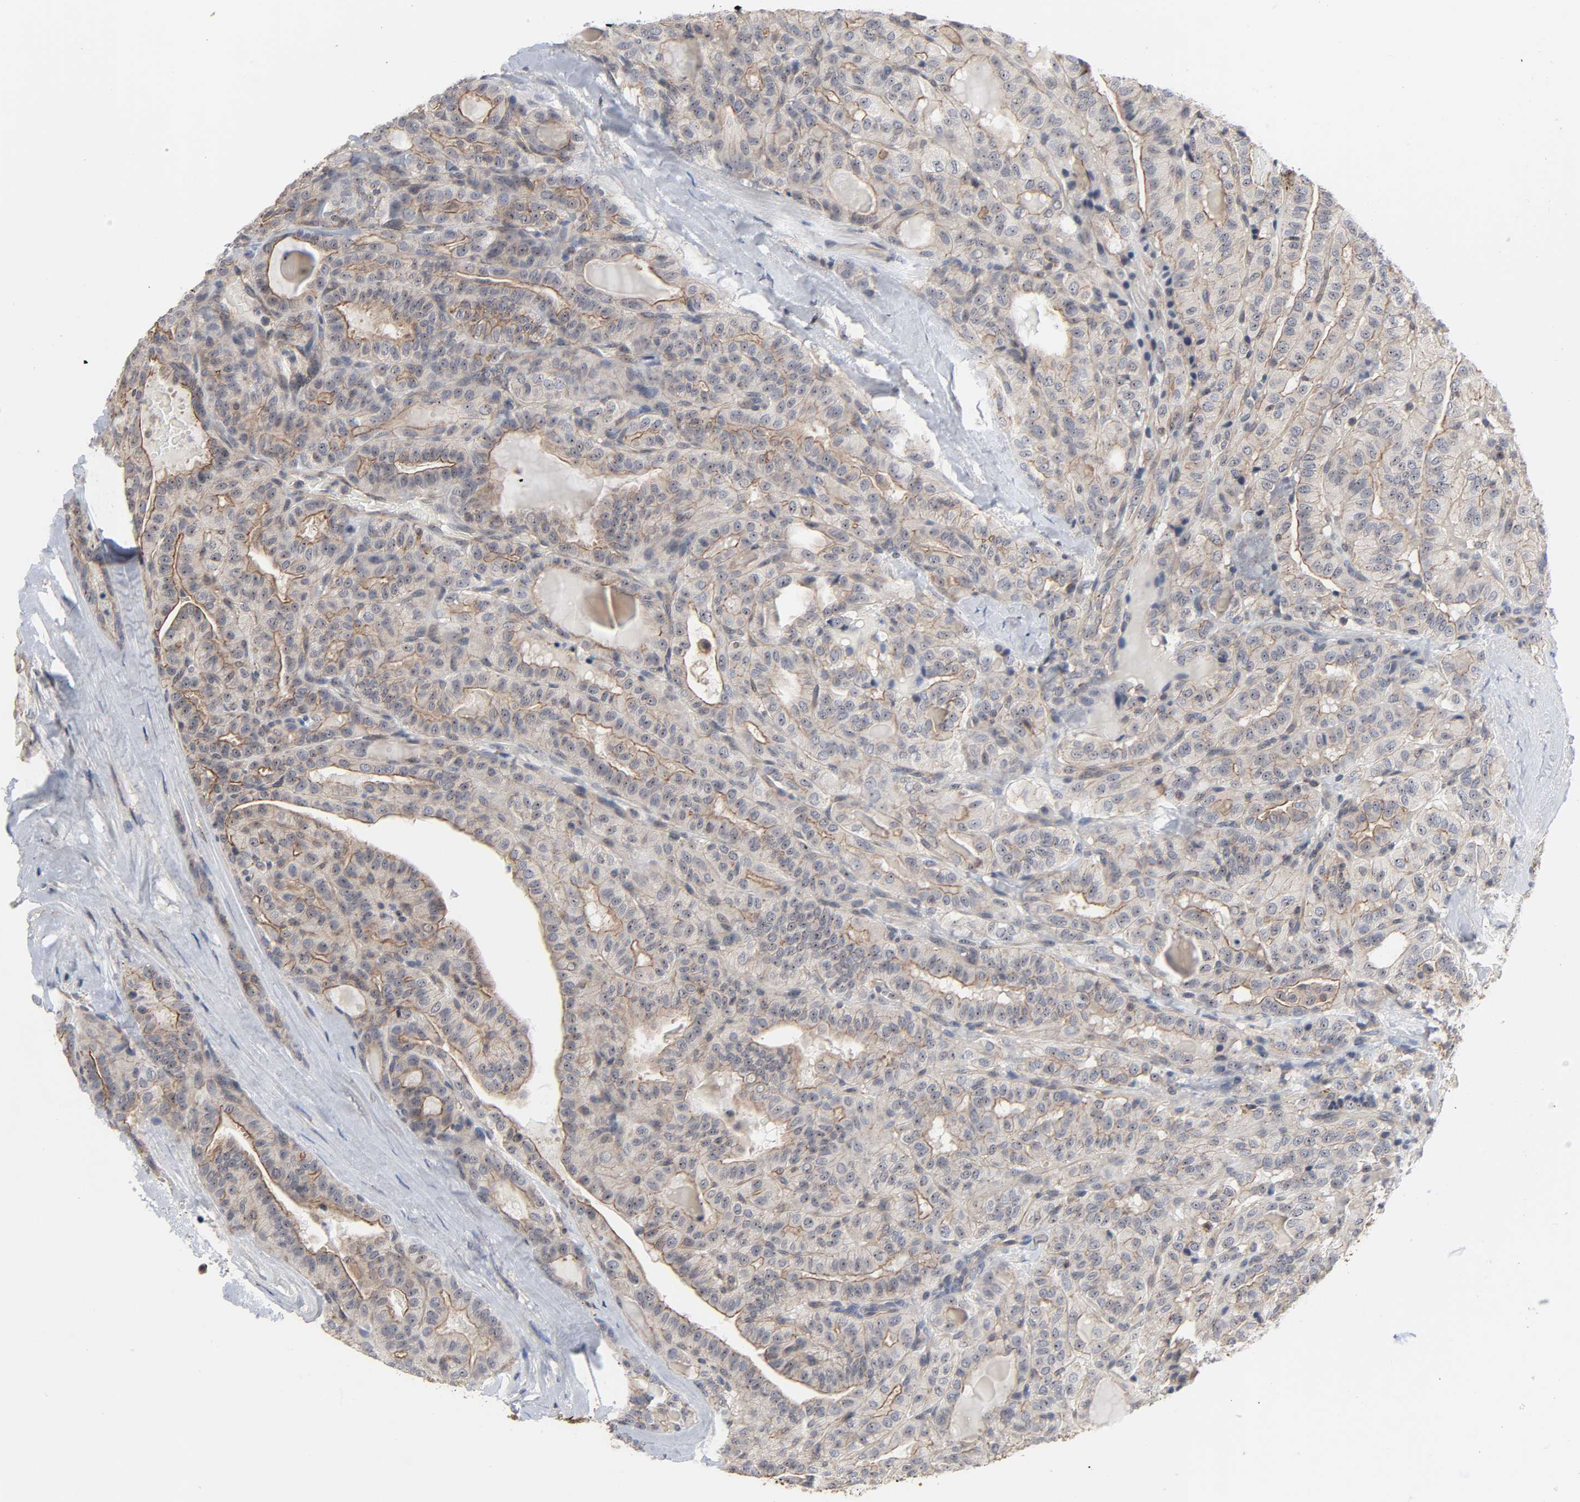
{"staining": {"intensity": "weak", "quantity": "25%-75%", "location": "cytoplasmic/membranous"}, "tissue": "thyroid cancer", "cell_type": "Tumor cells", "image_type": "cancer", "snomed": [{"axis": "morphology", "description": "Papillary adenocarcinoma, NOS"}, {"axis": "topography", "description": "Thyroid gland"}], "caption": "The immunohistochemical stain shows weak cytoplasmic/membranous positivity in tumor cells of thyroid papillary adenocarcinoma tissue. (DAB (3,3'-diaminobenzidine) IHC, brown staining for protein, blue staining for nuclei).", "gene": "DDX10", "patient": {"sex": "male", "age": 77}}